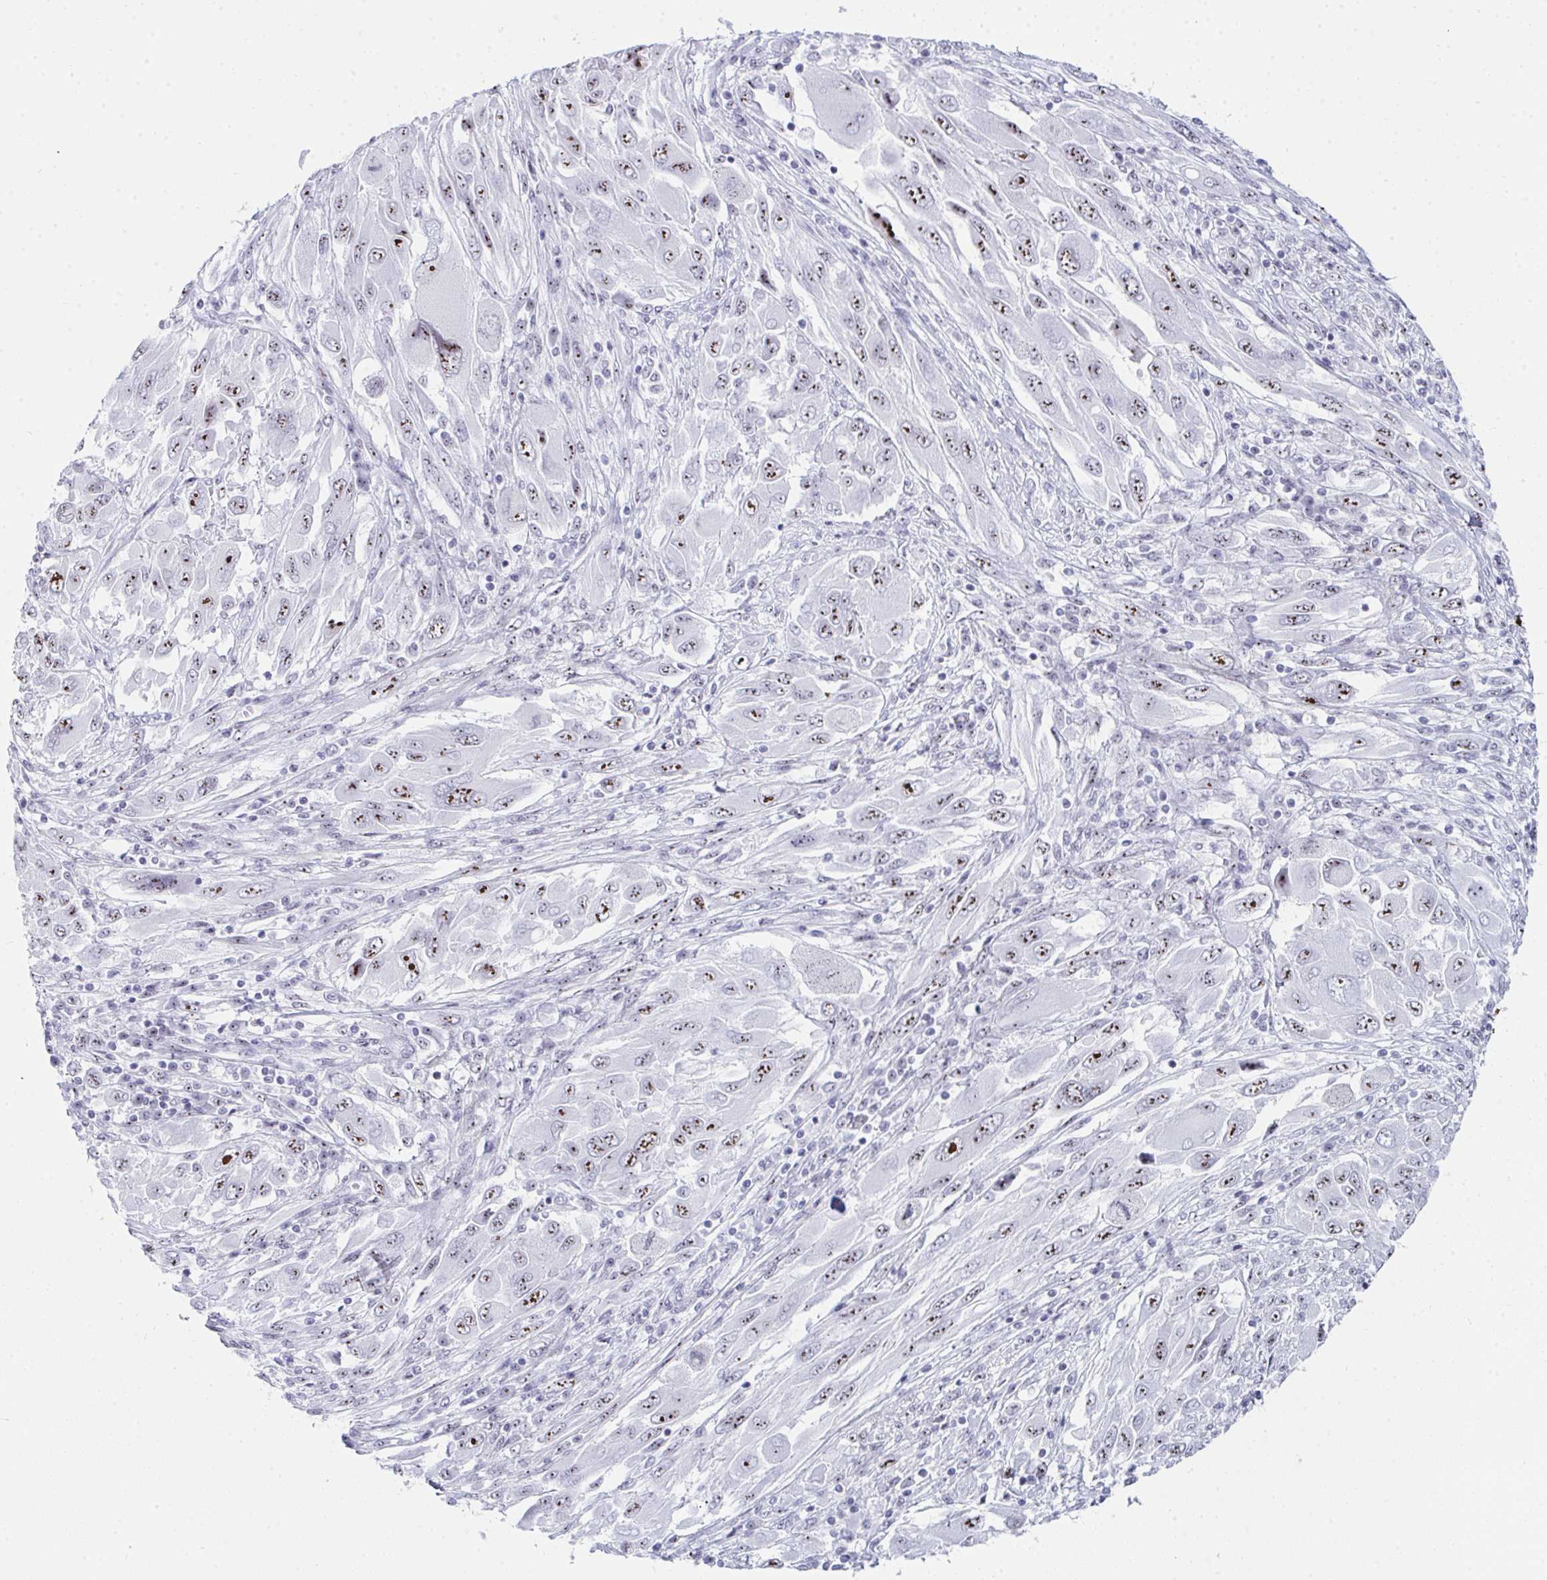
{"staining": {"intensity": "moderate", "quantity": ">75%", "location": "nuclear"}, "tissue": "melanoma", "cell_type": "Tumor cells", "image_type": "cancer", "snomed": [{"axis": "morphology", "description": "Malignant melanoma, NOS"}, {"axis": "topography", "description": "Skin"}], "caption": "Human malignant melanoma stained with a brown dye demonstrates moderate nuclear positive staining in about >75% of tumor cells.", "gene": "NOP10", "patient": {"sex": "female", "age": 91}}